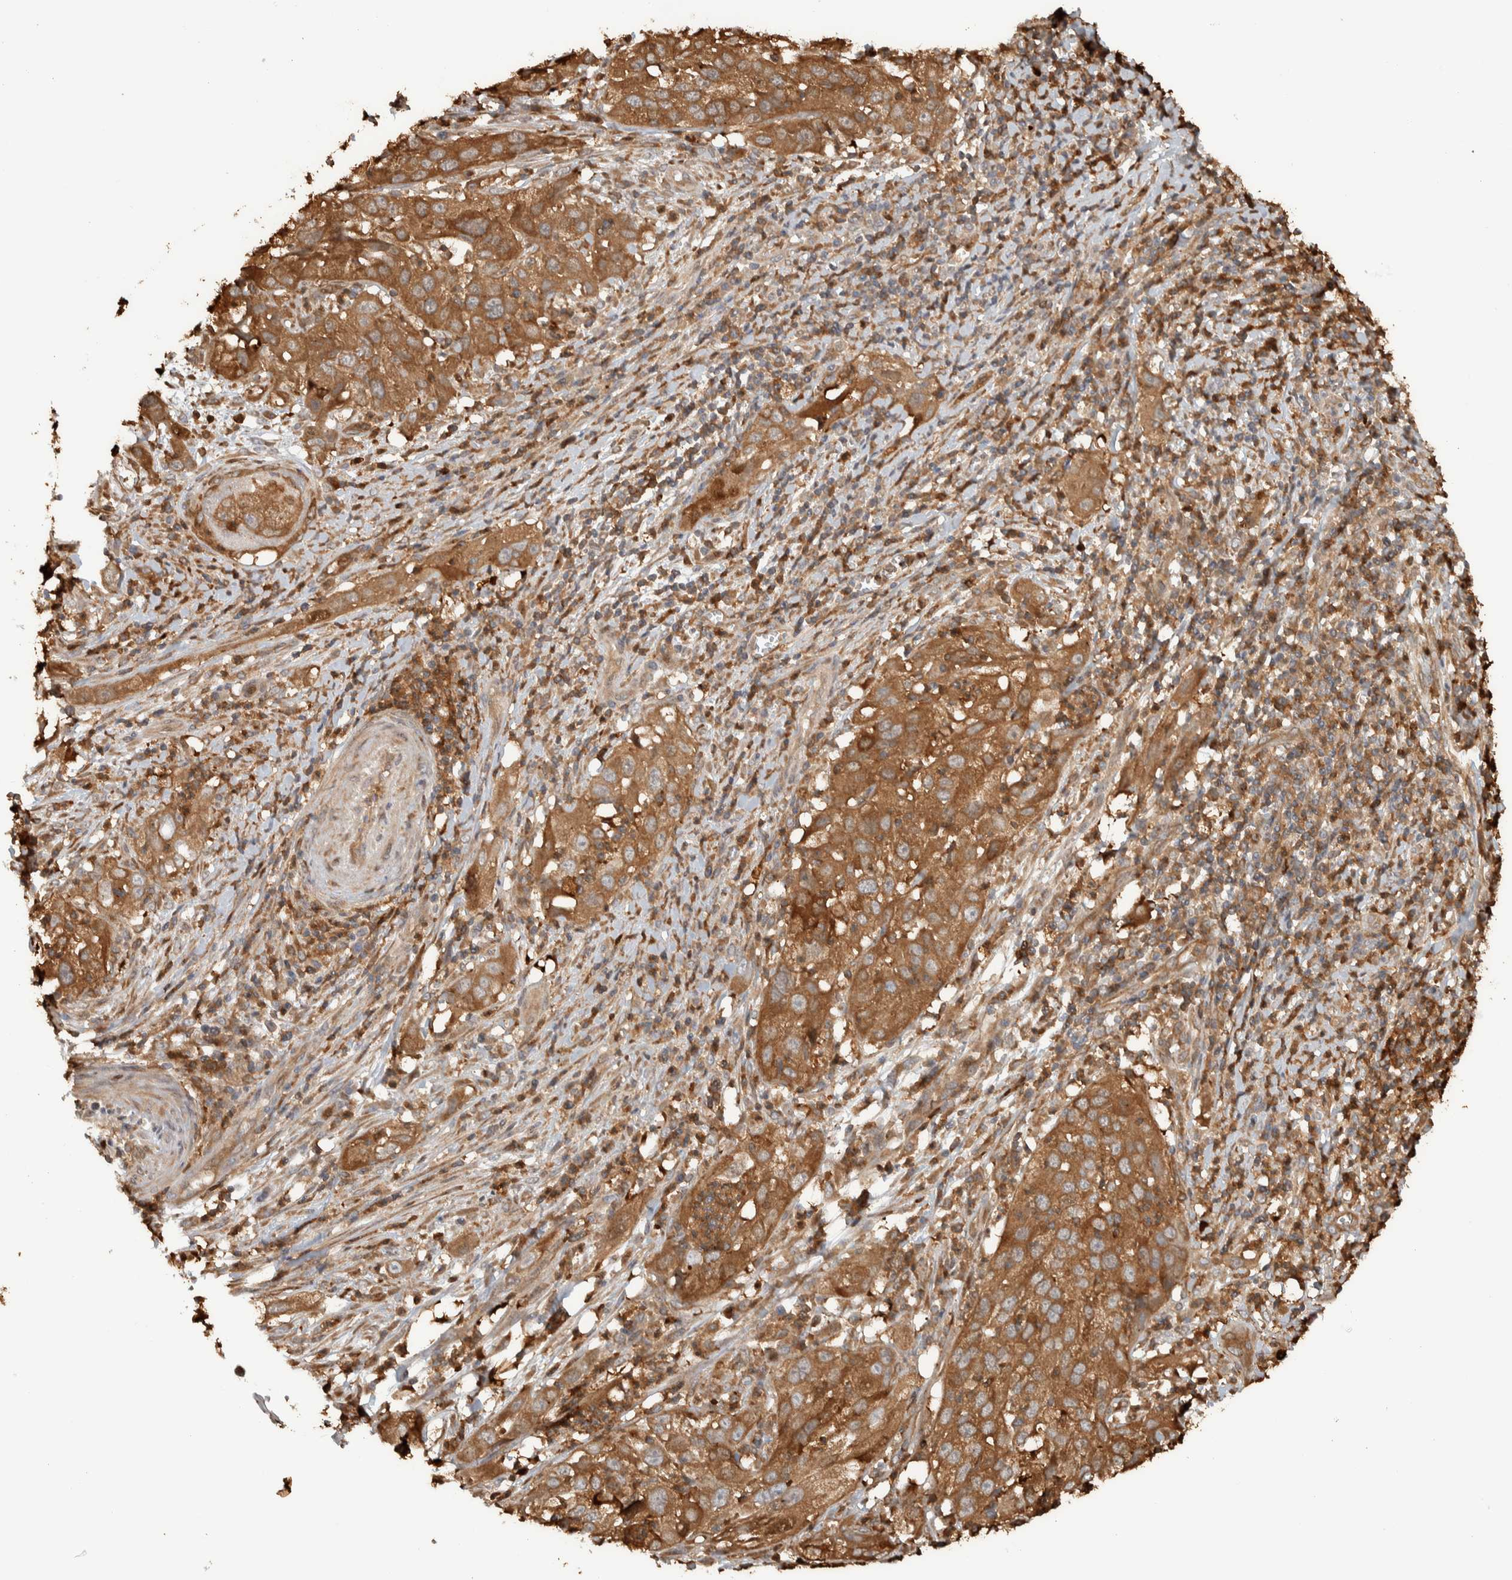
{"staining": {"intensity": "strong", "quantity": ">75%", "location": "cytoplasmic/membranous"}, "tissue": "cervical cancer", "cell_type": "Tumor cells", "image_type": "cancer", "snomed": [{"axis": "morphology", "description": "Squamous cell carcinoma, NOS"}, {"axis": "topography", "description": "Cervix"}], "caption": "A brown stain highlights strong cytoplasmic/membranous positivity of a protein in cervical cancer (squamous cell carcinoma) tumor cells.", "gene": "CNTROB", "patient": {"sex": "female", "age": 32}}